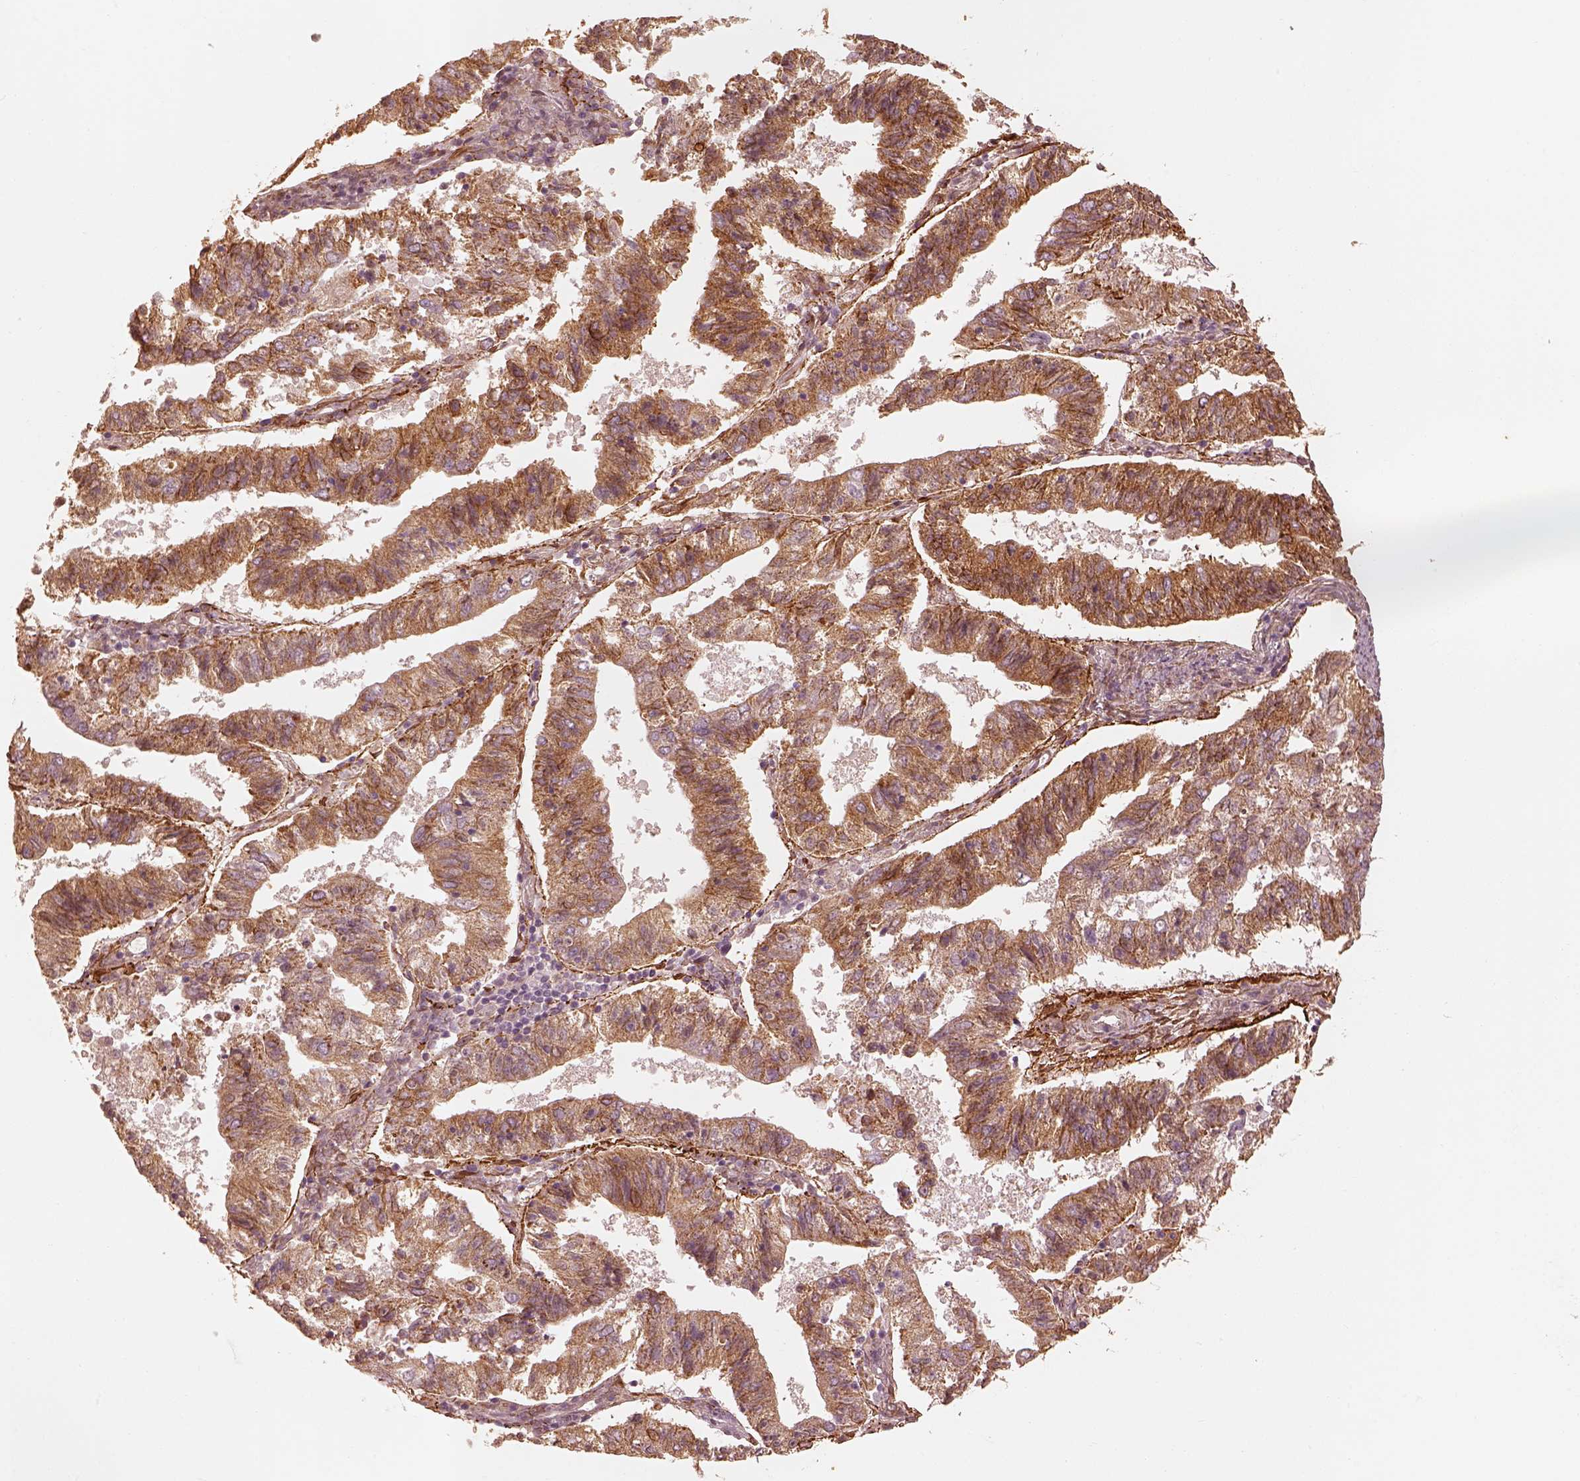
{"staining": {"intensity": "strong", "quantity": ">75%", "location": "cytoplasmic/membranous"}, "tissue": "endometrial cancer", "cell_type": "Tumor cells", "image_type": "cancer", "snomed": [{"axis": "morphology", "description": "Adenocarcinoma, NOS"}, {"axis": "topography", "description": "Endometrium"}], "caption": "Protein staining by IHC reveals strong cytoplasmic/membranous positivity in approximately >75% of tumor cells in endometrial adenocarcinoma.", "gene": "WLS", "patient": {"sex": "female", "age": 82}}